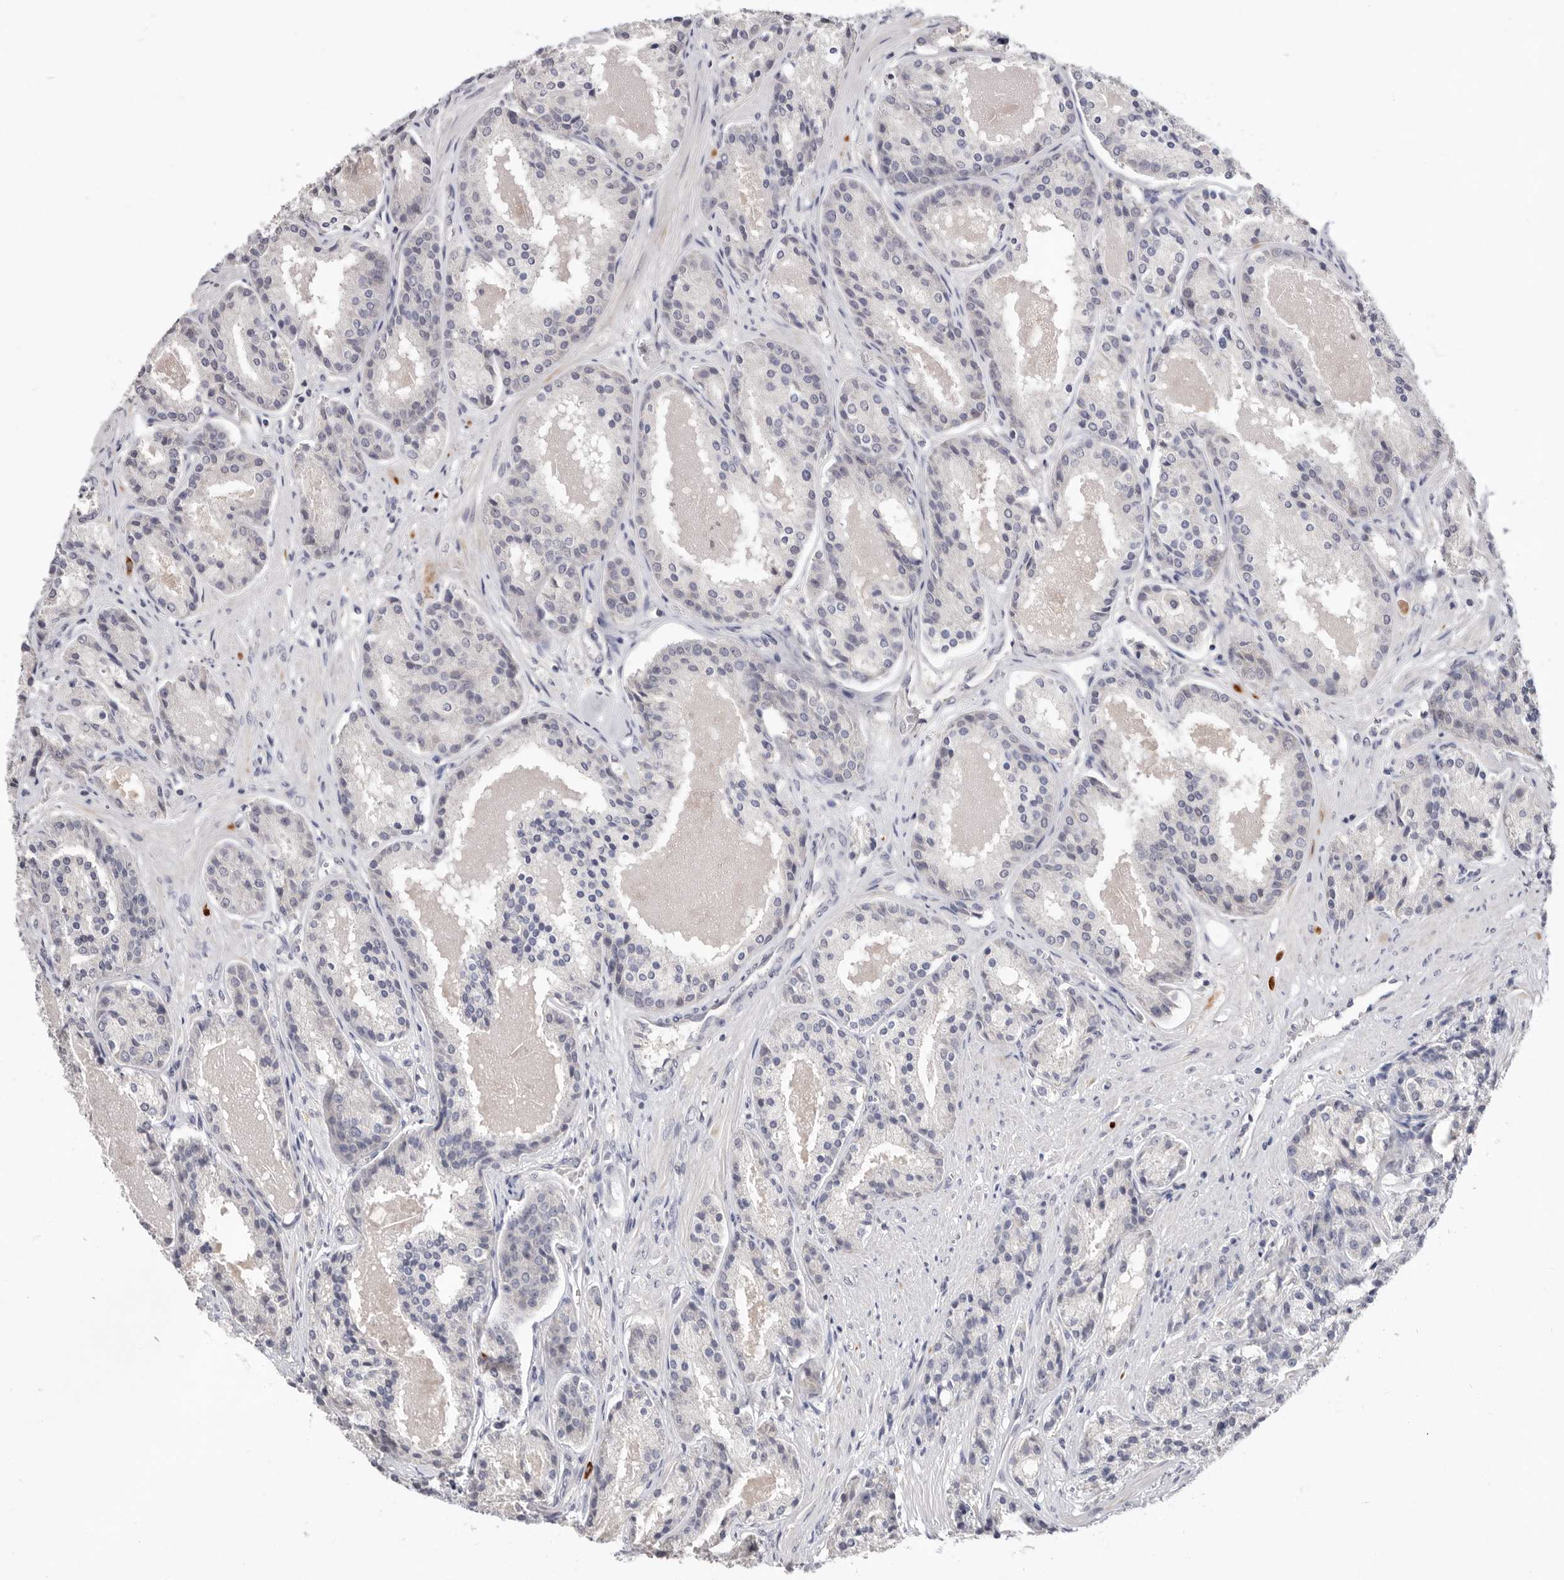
{"staining": {"intensity": "negative", "quantity": "none", "location": "none"}, "tissue": "prostate cancer", "cell_type": "Tumor cells", "image_type": "cancer", "snomed": [{"axis": "morphology", "description": "Adenocarcinoma, High grade"}, {"axis": "topography", "description": "Prostate"}], "caption": "Tumor cells are negative for brown protein staining in prostate cancer.", "gene": "DOP1A", "patient": {"sex": "male", "age": 60}}